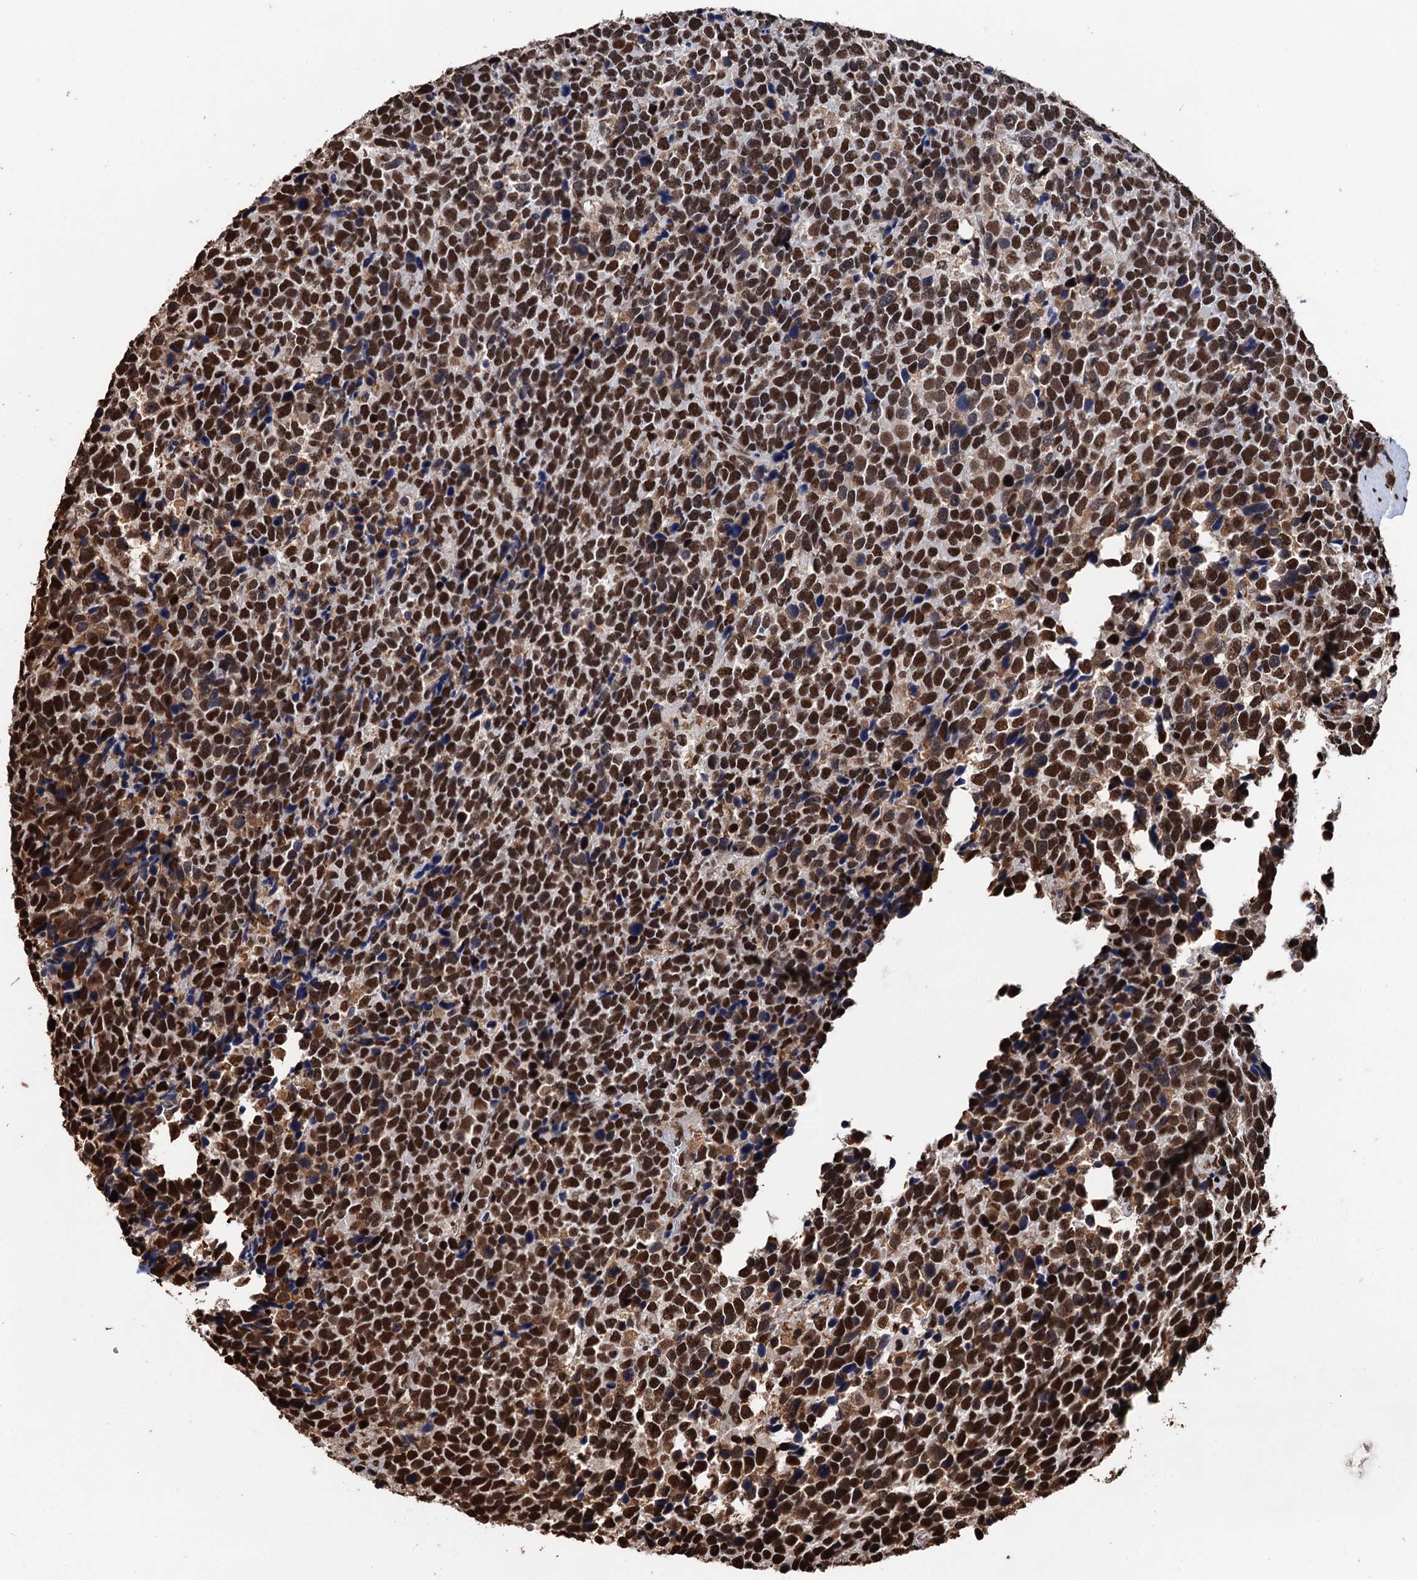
{"staining": {"intensity": "strong", "quantity": ">75%", "location": "nuclear"}, "tissue": "urothelial cancer", "cell_type": "Tumor cells", "image_type": "cancer", "snomed": [{"axis": "morphology", "description": "Urothelial carcinoma, High grade"}, {"axis": "topography", "description": "Urinary bladder"}], "caption": "Immunohistochemical staining of urothelial cancer demonstrates high levels of strong nuclear expression in approximately >75% of tumor cells. The staining was performed using DAB (3,3'-diaminobenzidine) to visualize the protein expression in brown, while the nuclei were stained in blue with hematoxylin (Magnification: 20x).", "gene": "UBA2", "patient": {"sex": "female", "age": 82}}